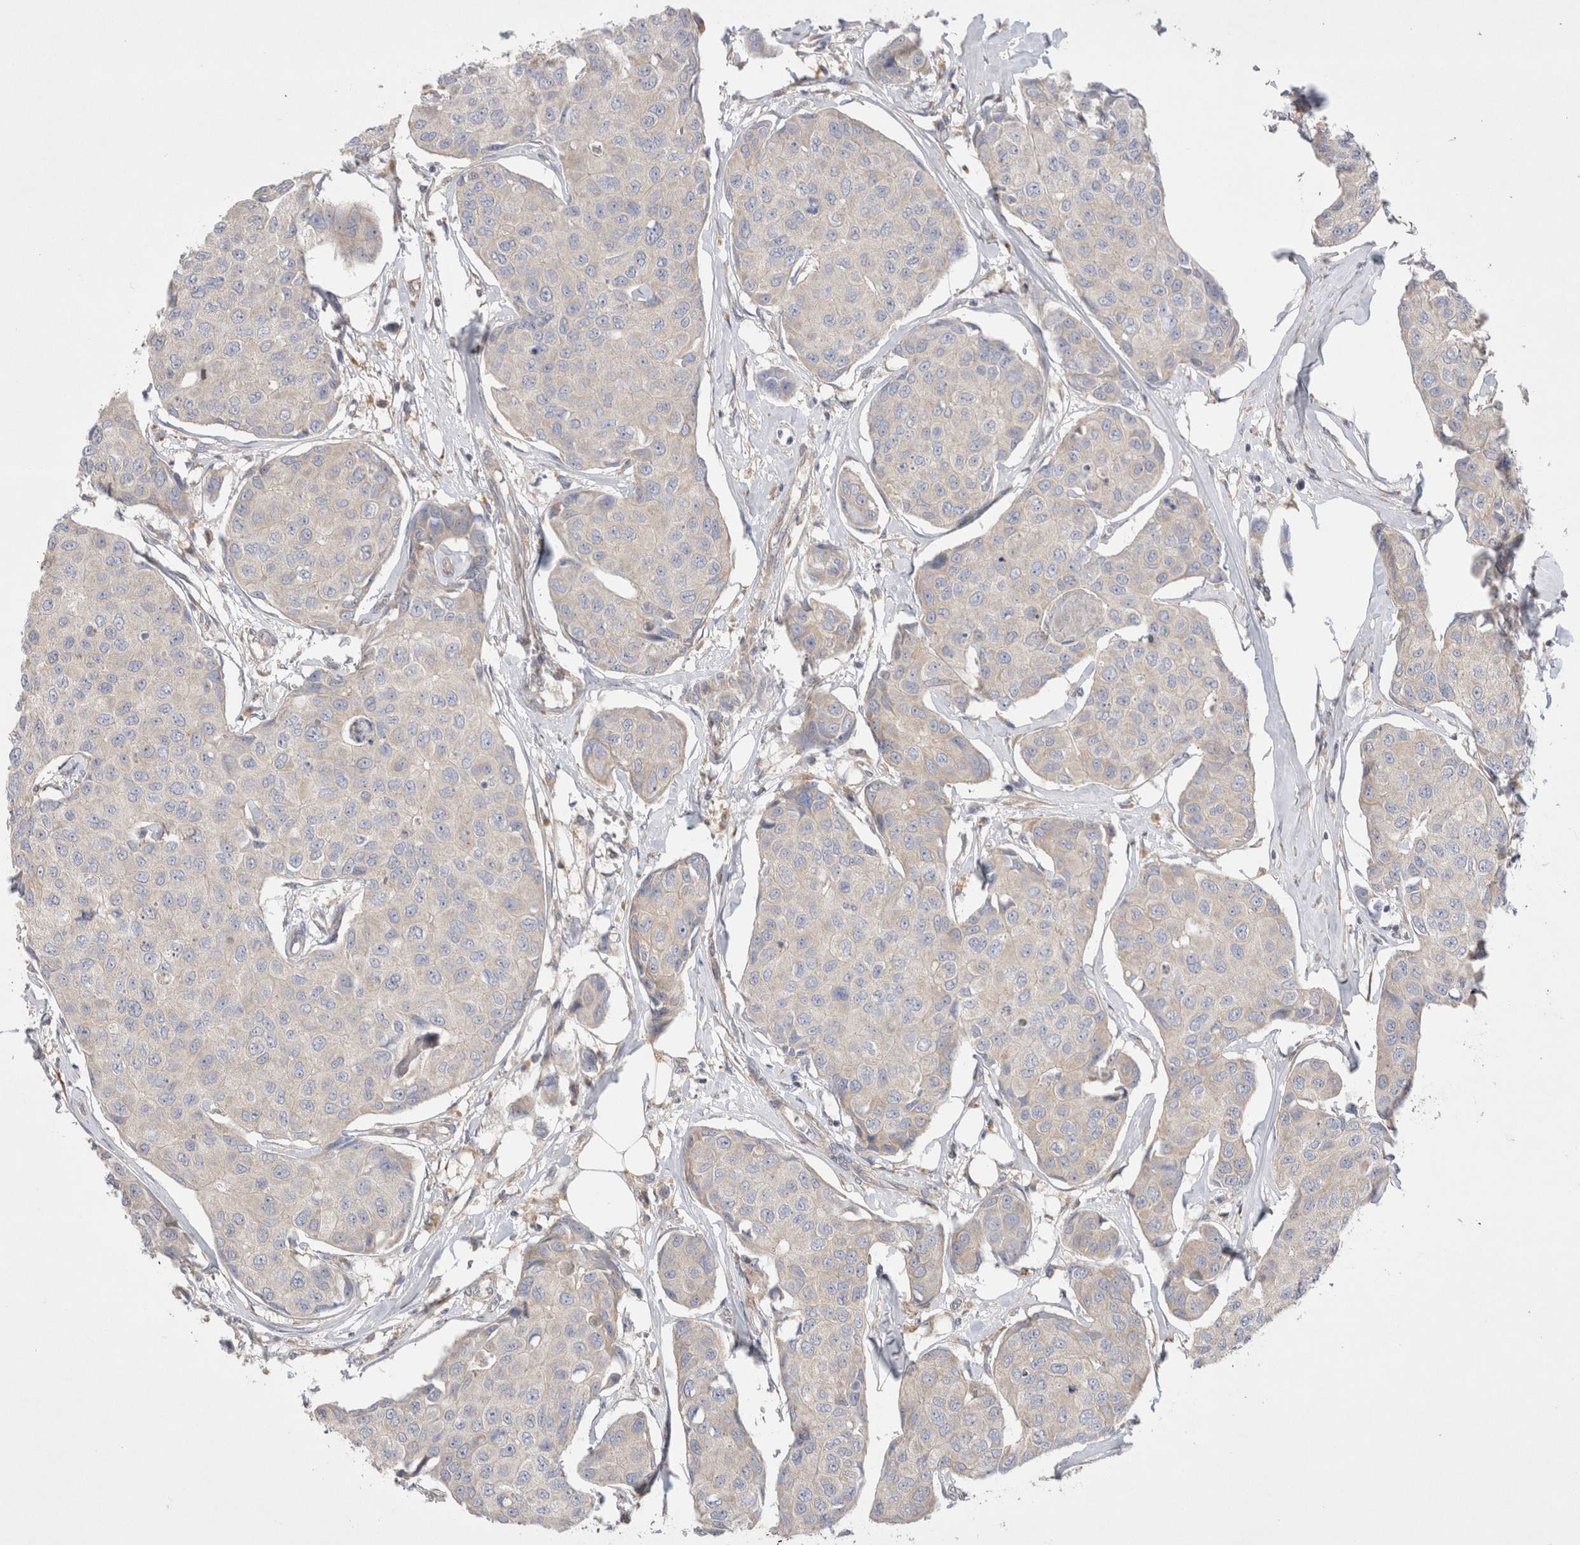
{"staining": {"intensity": "negative", "quantity": "none", "location": "none"}, "tissue": "breast cancer", "cell_type": "Tumor cells", "image_type": "cancer", "snomed": [{"axis": "morphology", "description": "Duct carcinoma"}, {"axis": "topography", "description": "Breast"}], "caption": "The image reveals no staining of tumor cells in infiltrating ductal carcinoma (breast). (Stains: DAB IHC with hematoxylin counter stain, Microscopy: brightfield microscopy at high magnification).", "gene": "TBC1D16", "patient": {"sex": "female", "age": 80}}